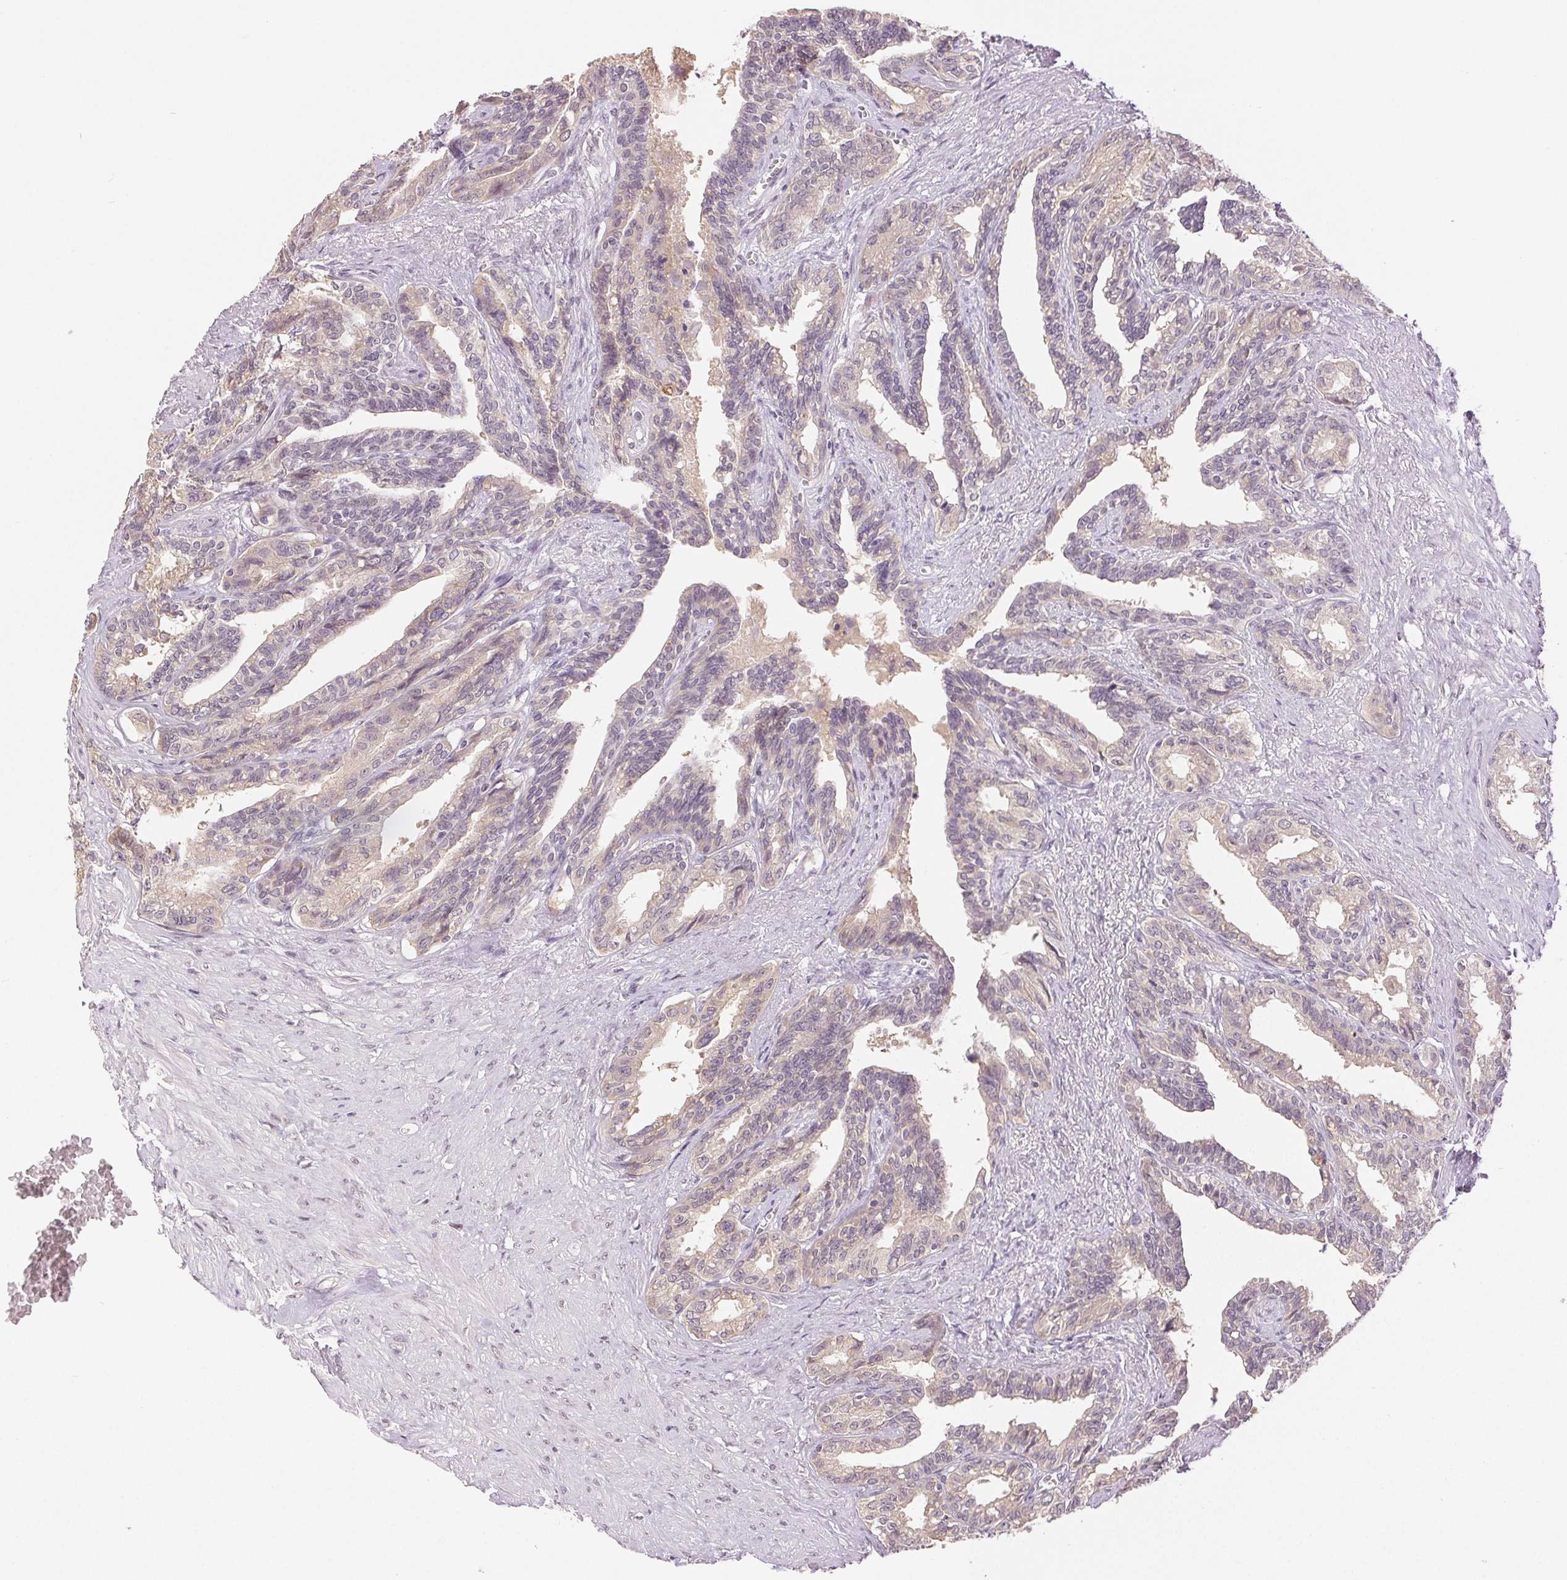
{"staining": {"intensity": "negative", "quantity": "none", "location": "none"}, "tissue": "seminal vesicle", "cell_type": "Glandular cells", "image_type": "normal", "snomed": [{"axis": "morphology", "description": "Normal tissue, NOS"}, {"axis": "morphology", "description": "Urothelial carcinoma, NOS"}, {"axis": "topography", "description": "Urinary bladder"}, {"axis": "topography", "description": "Seminal veicle"}], "caption": "The histopathology image demonstrates no staining of glandular cells in unremarkable seminal vesicle. Brightfield microscopy of IHC stained with DAB (3,3'-diaminobenzidine) (brown) and hematoxylin (blue), captured at high magnification.", "gene": "PLCB1", "patient": {"sex": "male", "age": 76}}